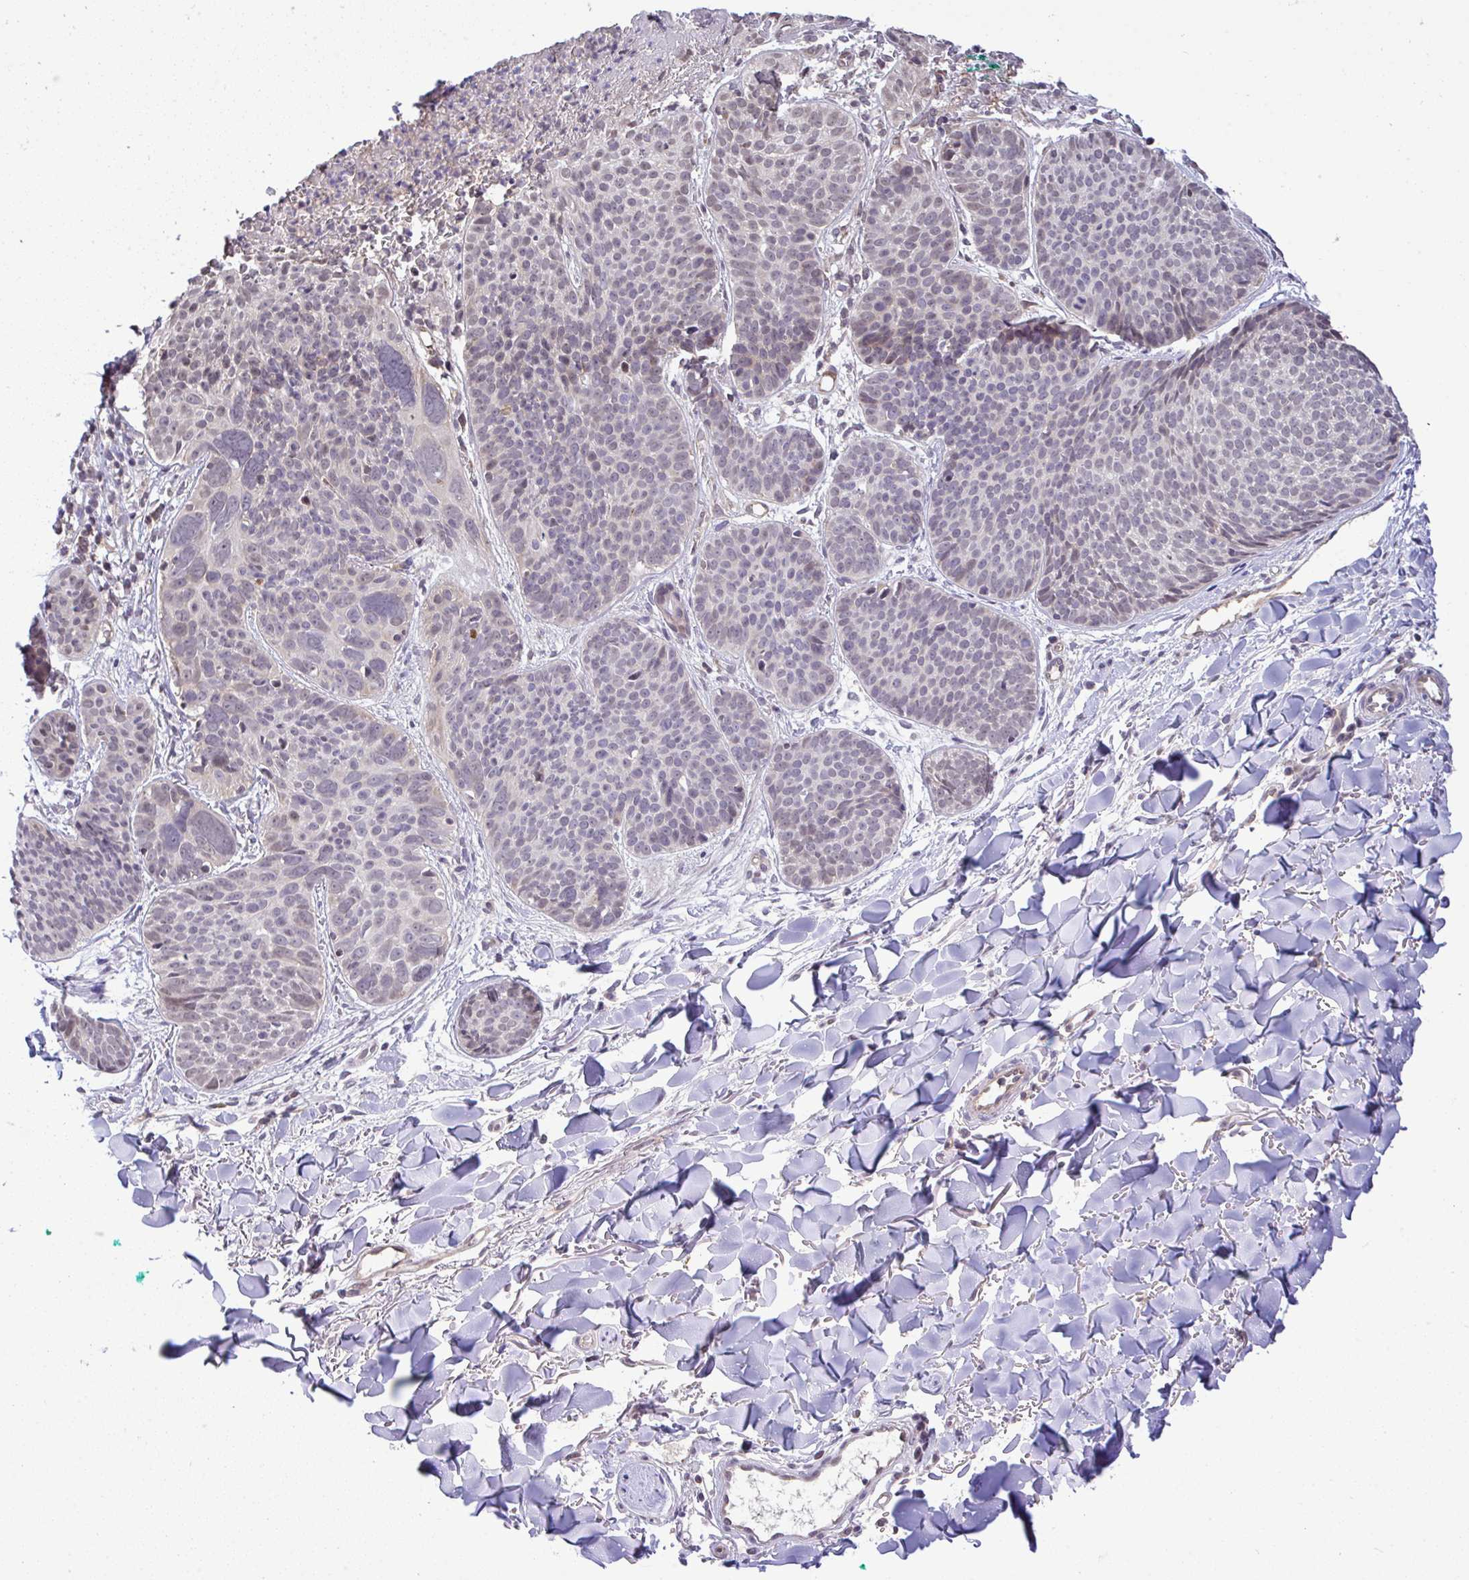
{"staining": {"intensity": "weak", "quantity": "<25%", "location": "nuclear"}, "tissue": "skin cancer", "cell_type": "Tumor cells", "image_type": "cancer", "snomed": [{"axis": "morphology", "description": "Basal cell carcinoma"}, {"axis": "topography", "description": "Skin"}, {"axis": "topography", "description": "Skin of neck"}, {"axis": "topography", "description": "Skin of shoulder"}, {"axis": "topography", "description": "Skin of back"}], "caption": "Tumor cells show no significant staining in skin cancer. (DAB (3,3'-diaminobenzidine) immunohistochemistry with hematoxylin counter stain).", "gene": "C9orf64", "patient": {"sex": "male", "age": 80}}